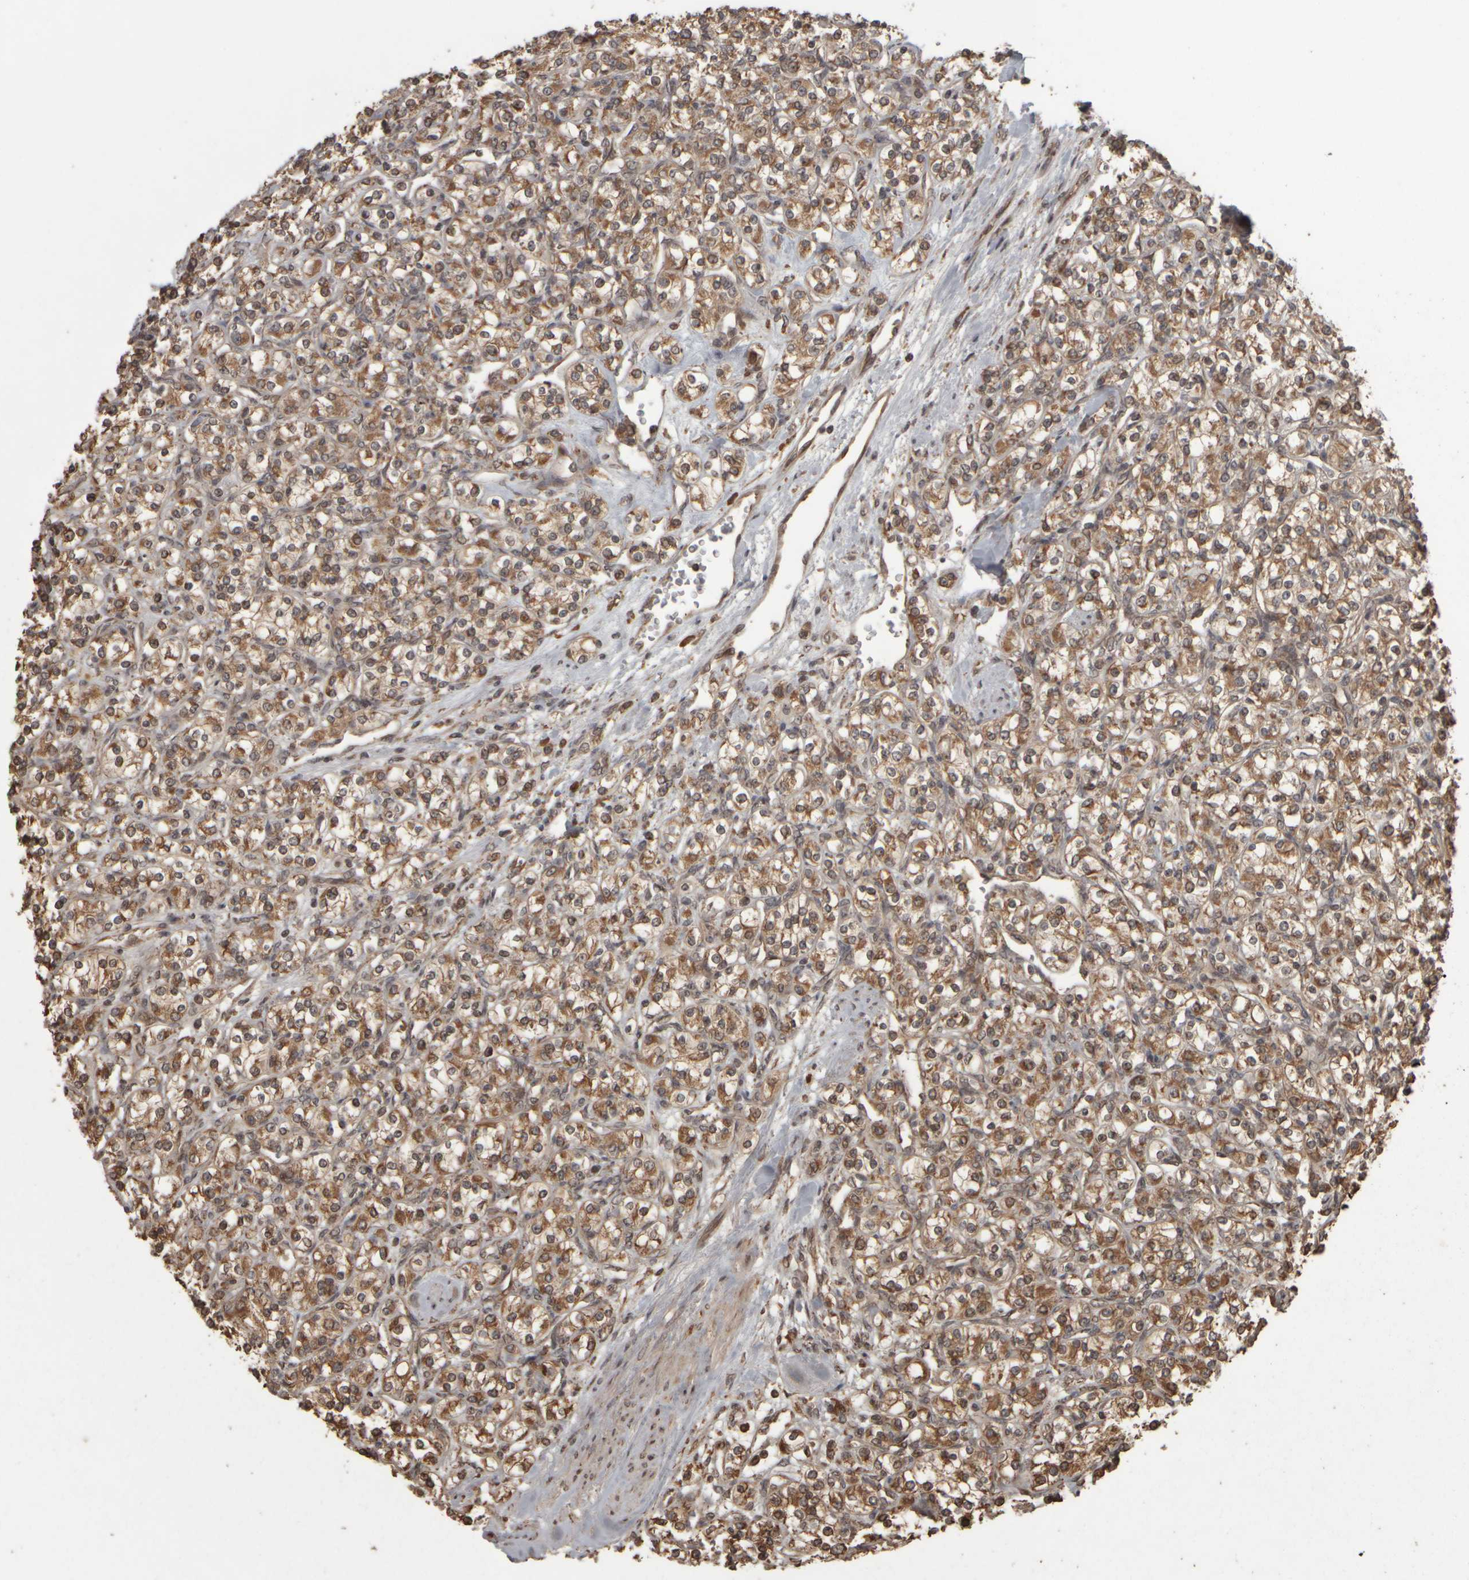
{"staining": {"intensity": "moderate", "quantity": ">75%", "location": "cytoplasmic/membranous"}, "tissue": "renal cancer", "cell_type": "Tumor cells", "image_type": "cancer", "snomed": [{"axis": "morphology", "description": "Adenocarcinoma, NOS"}, {"axis": "topography", "description": "Kidney"}], "caption": "Tumor cells reveal moderate cytoplasmic/membranous staining in about >75% of cells in adenocarcinoma (renal). The protein of interest is stained brown, and the nuclei are stained in blue (DAB (3,3'-diaminobenzidine) IHC with brightfield microscopy, high magnification).", "gene": "AGBL3", "patient": {"sex": "male", "age": 77}}